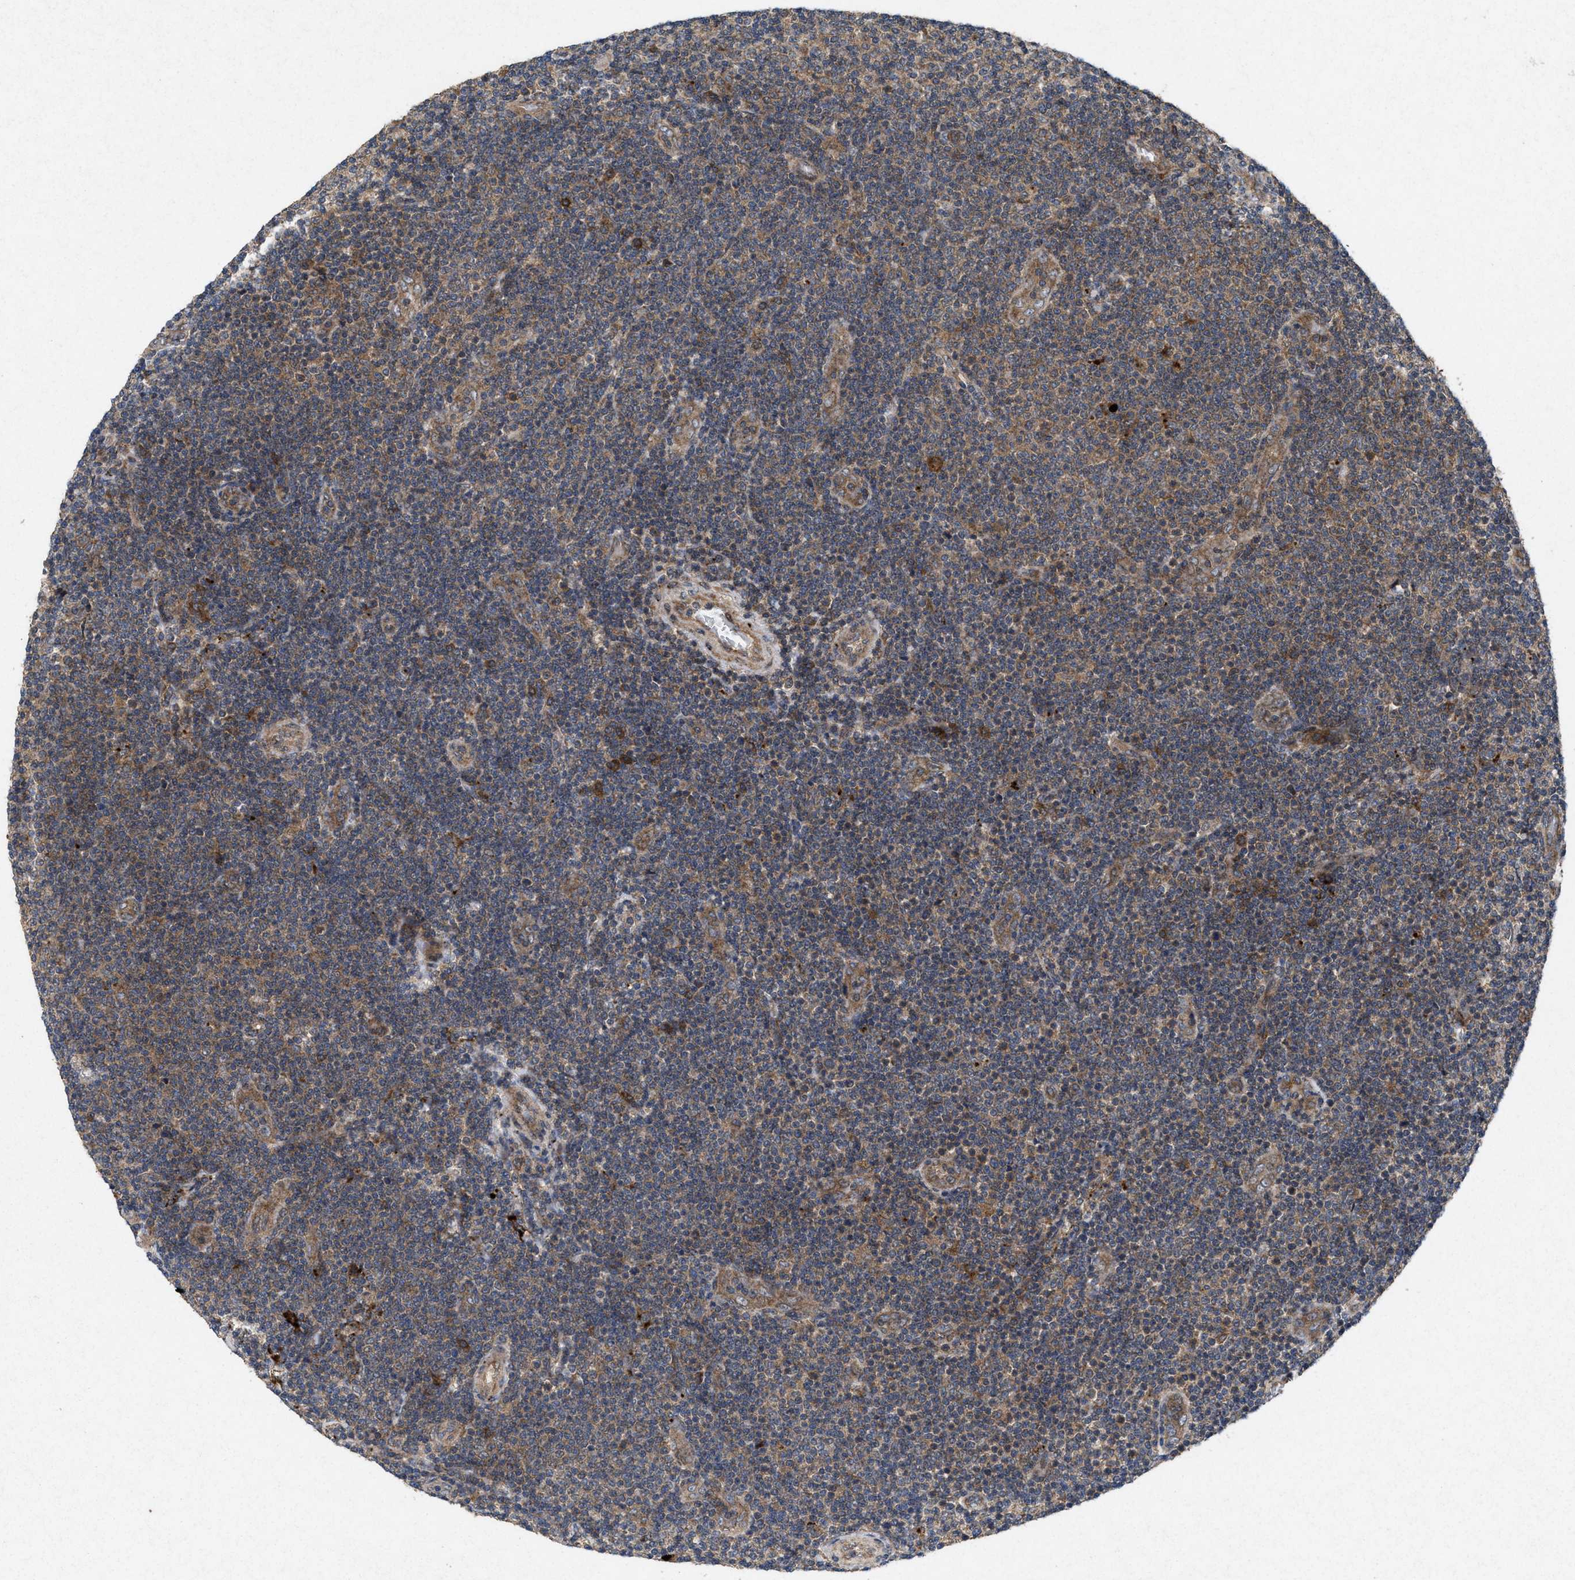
{"staining": {"intensity": "weak", "quantity": ">75%", "location": "cytoplasmic/membranous"}, "tissue": "lymphoma", "cell_type": "Tumor cells", "image_type": "cancer", "snomed": [{"axis": "morphology", "description": "Malignant lymphoma, non-Hodgkin's type, Low grade"}, {"axis": "topography", "description": "Lymph node"}], "caption": "Protein expression by immunohistochemistry exhibits weak cytoplasmic/membranous staining in approximately >75% of tumor cells in low-grade malignant lymphoma, non-Hodgkin's type.", "gene": "MSI2", "patient": {"sex": "male", "age": 83}}